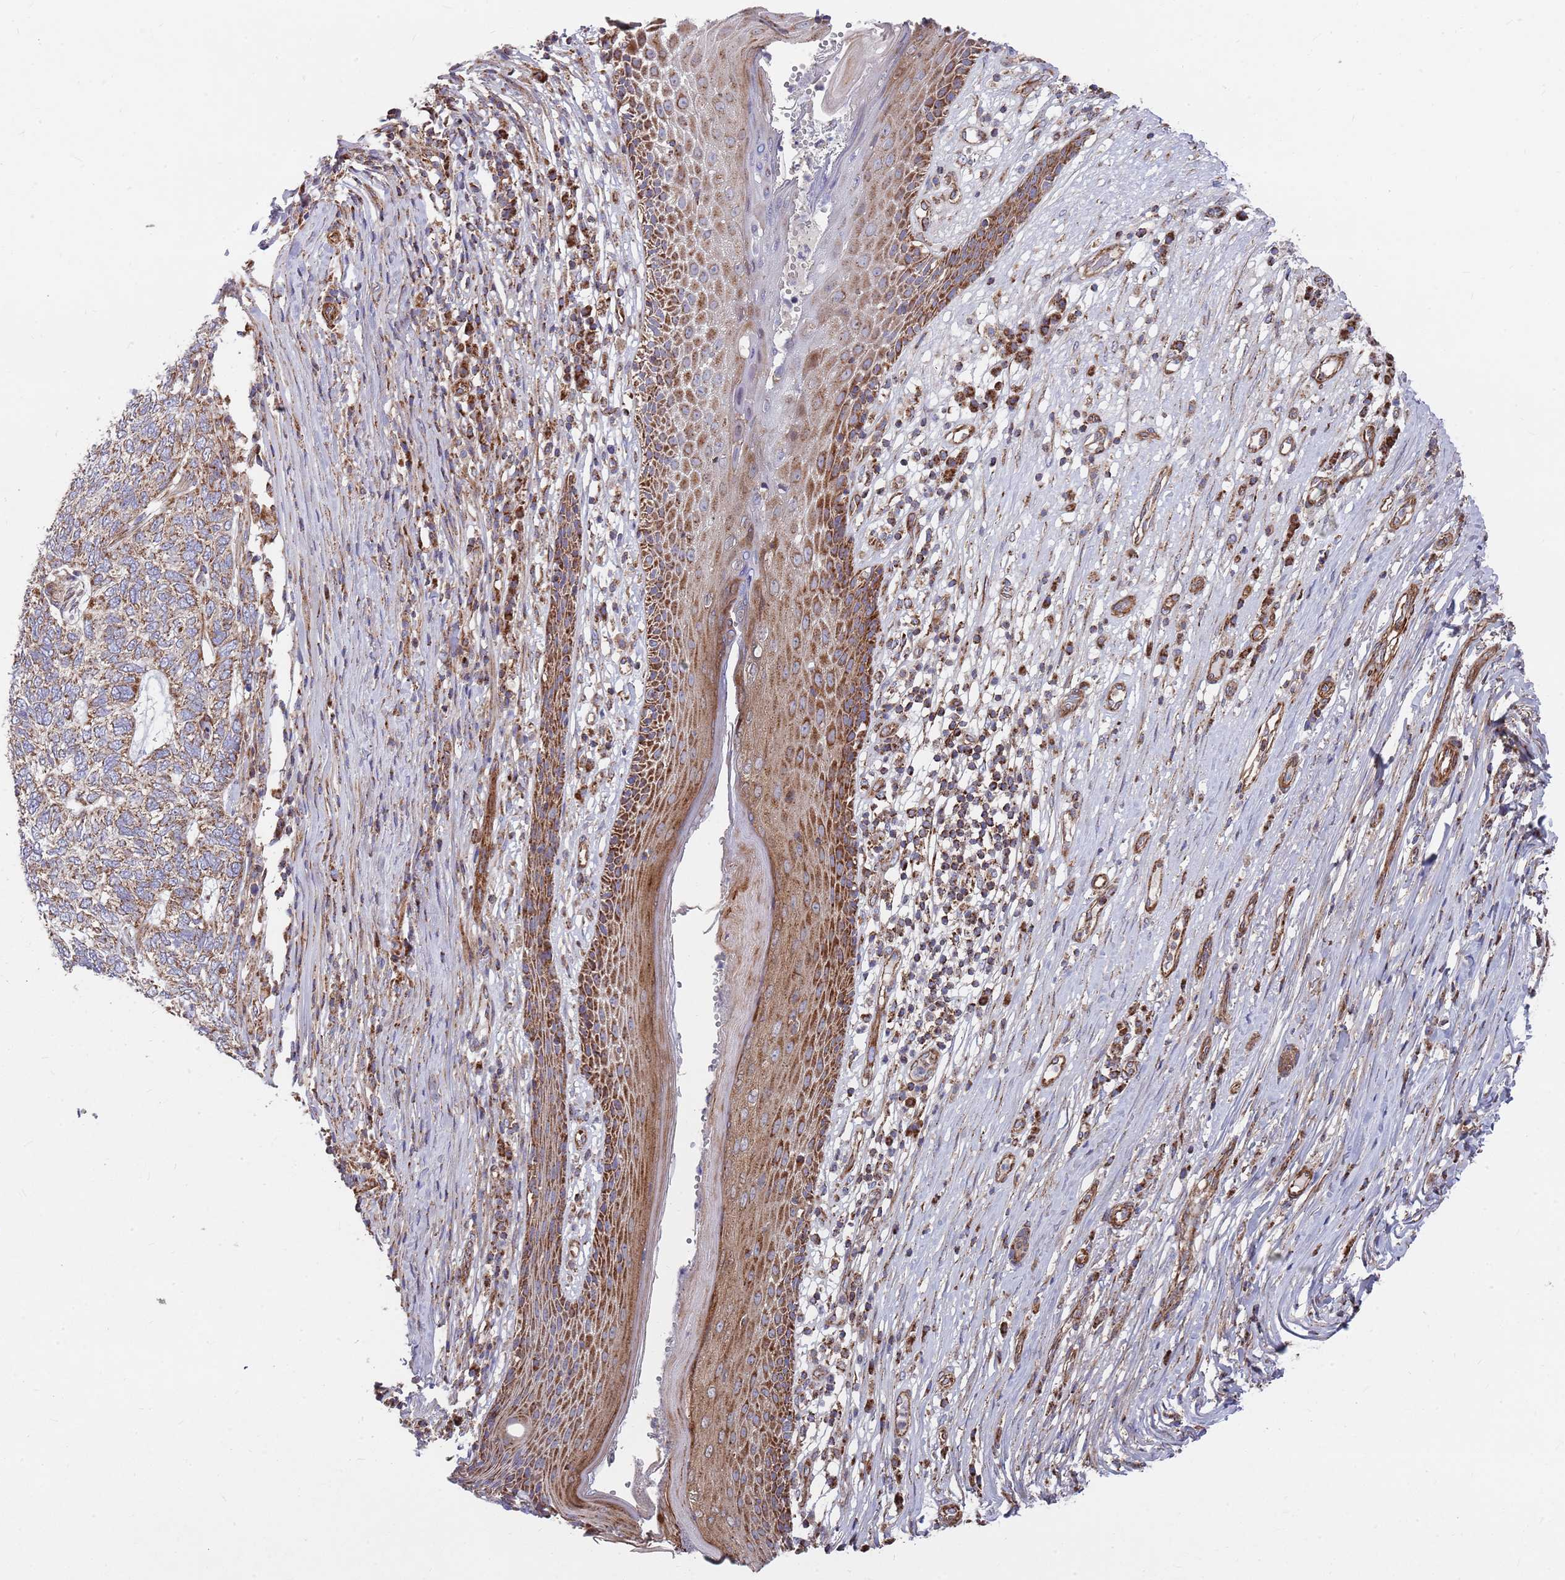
{"staining": {"intensity": "moderate", "quantity": ">75%", "location": "cytoplasmic/membranous"}, "tissue": "skin cancer", "cell_type": "Tumor cells", "image_type": "cancer", "snomed": [{"axis": "morphology", "description": "Basal cell carcinoma"}, {"axis": "topography", "description": "Skin"}], "caption": "Brown immunohistochemical staining in skin cancer reveals moderate cytoplasmic/membranous positivity in approximately >75% of tumor cells. (brown staining indicates protein expression, while blue staining denotes nuclei).", "gene": "WDFY3", "patient": {"sex": "female", "age": 65}}